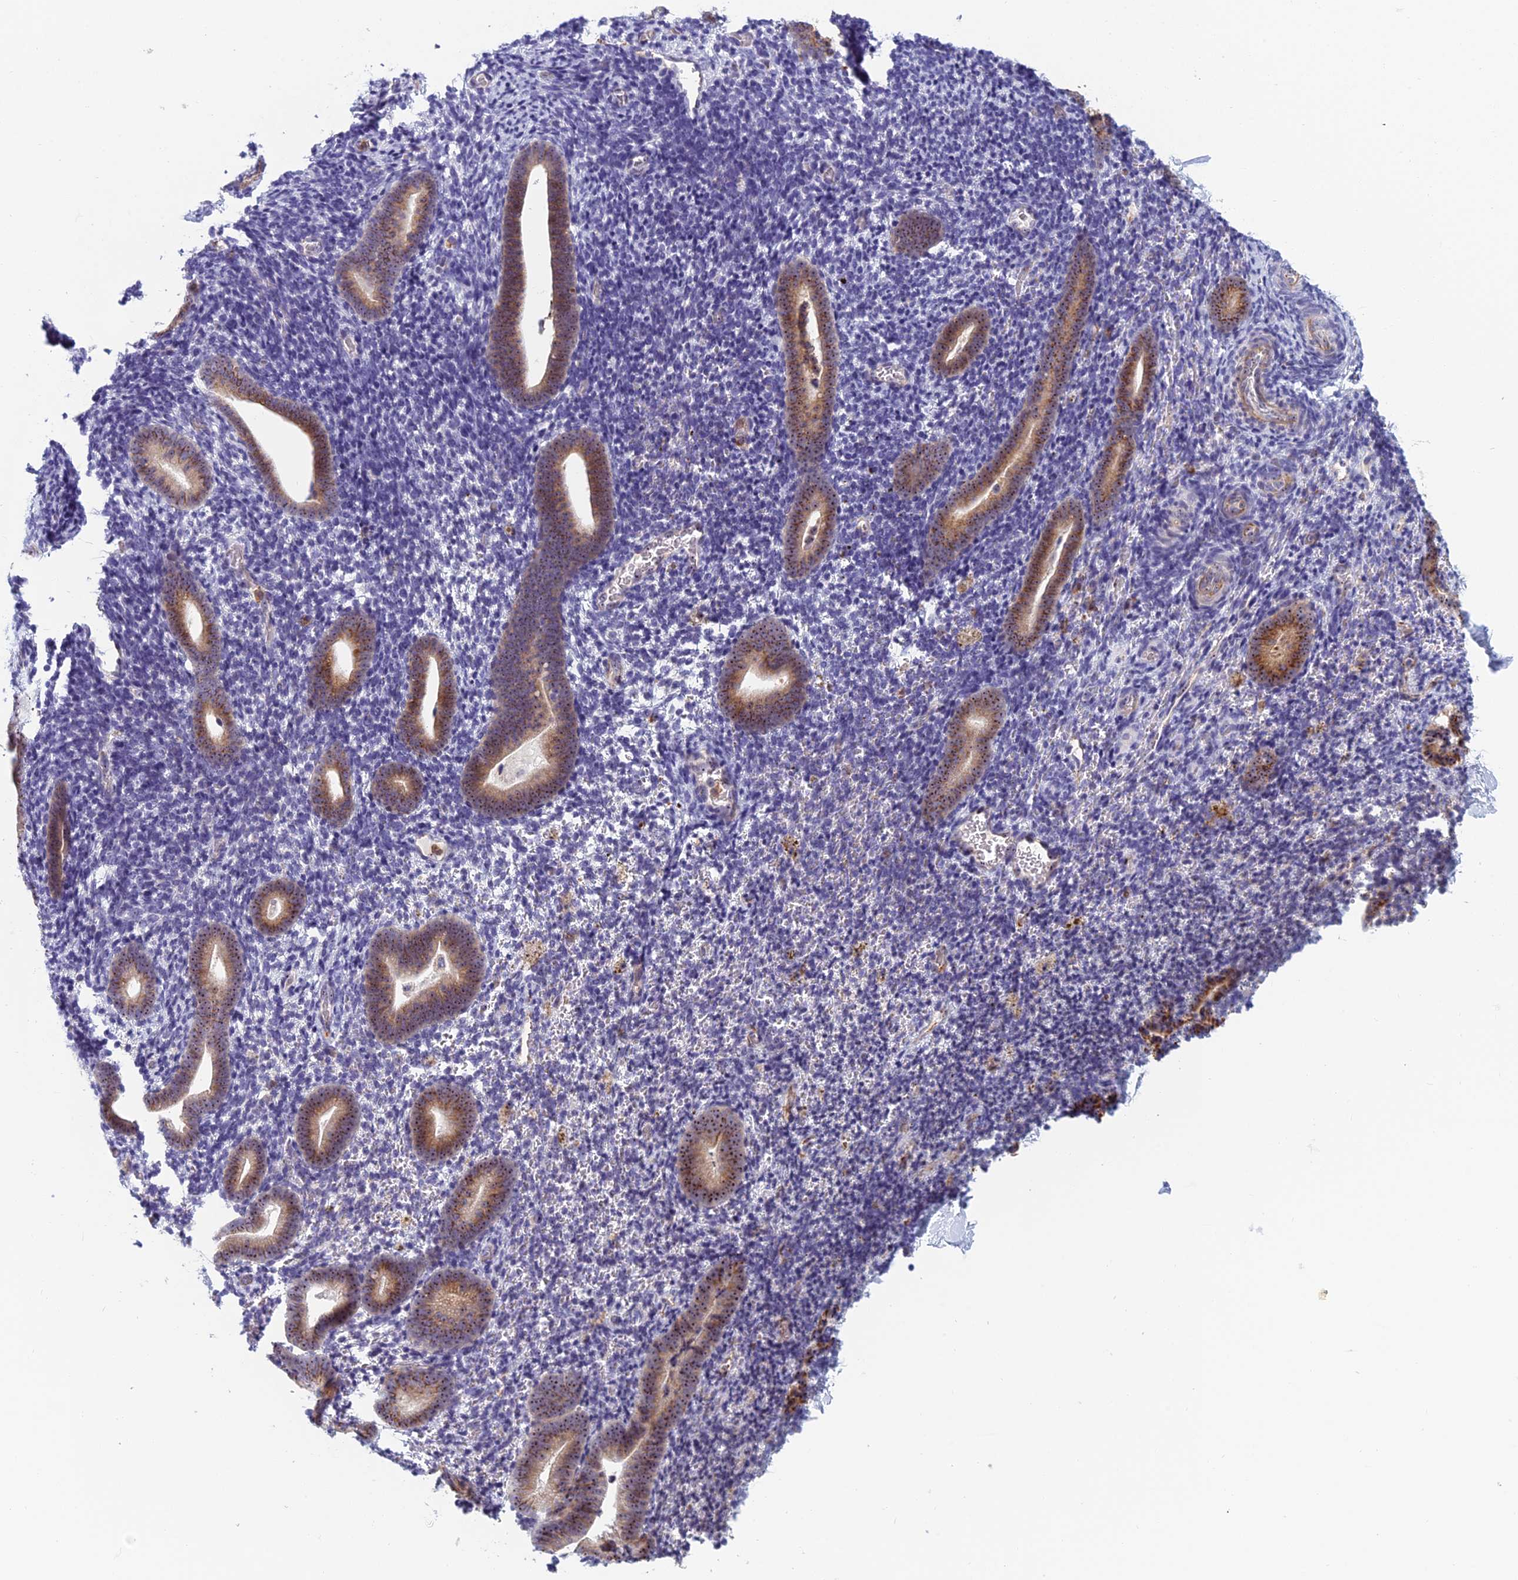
{"staining": {"intensity": "negative", "quantity": "none", "location": "none"}, "tissue": "endometrium", "cell_type": "Cells in endometrial stroma", "image_type": "normal", "snomed": [{"axis": "morphology", "description": "Normal tissue, NOS"}, {"axis": "topography", "description": "Endometrium"}], "caption": "A photomicrograph of endometrium stained for a protein shows no brown staining in cells in endometrial stroma. The staining was performed using DAB (3,3'-diaminobenzidine) to visualize the protein expression in brown, while the nuclei were stained in blue with hematoxylin (Magnification: 20x).", "gene": "NOC2L", "patient": {"sex": "female", "age": 51}}